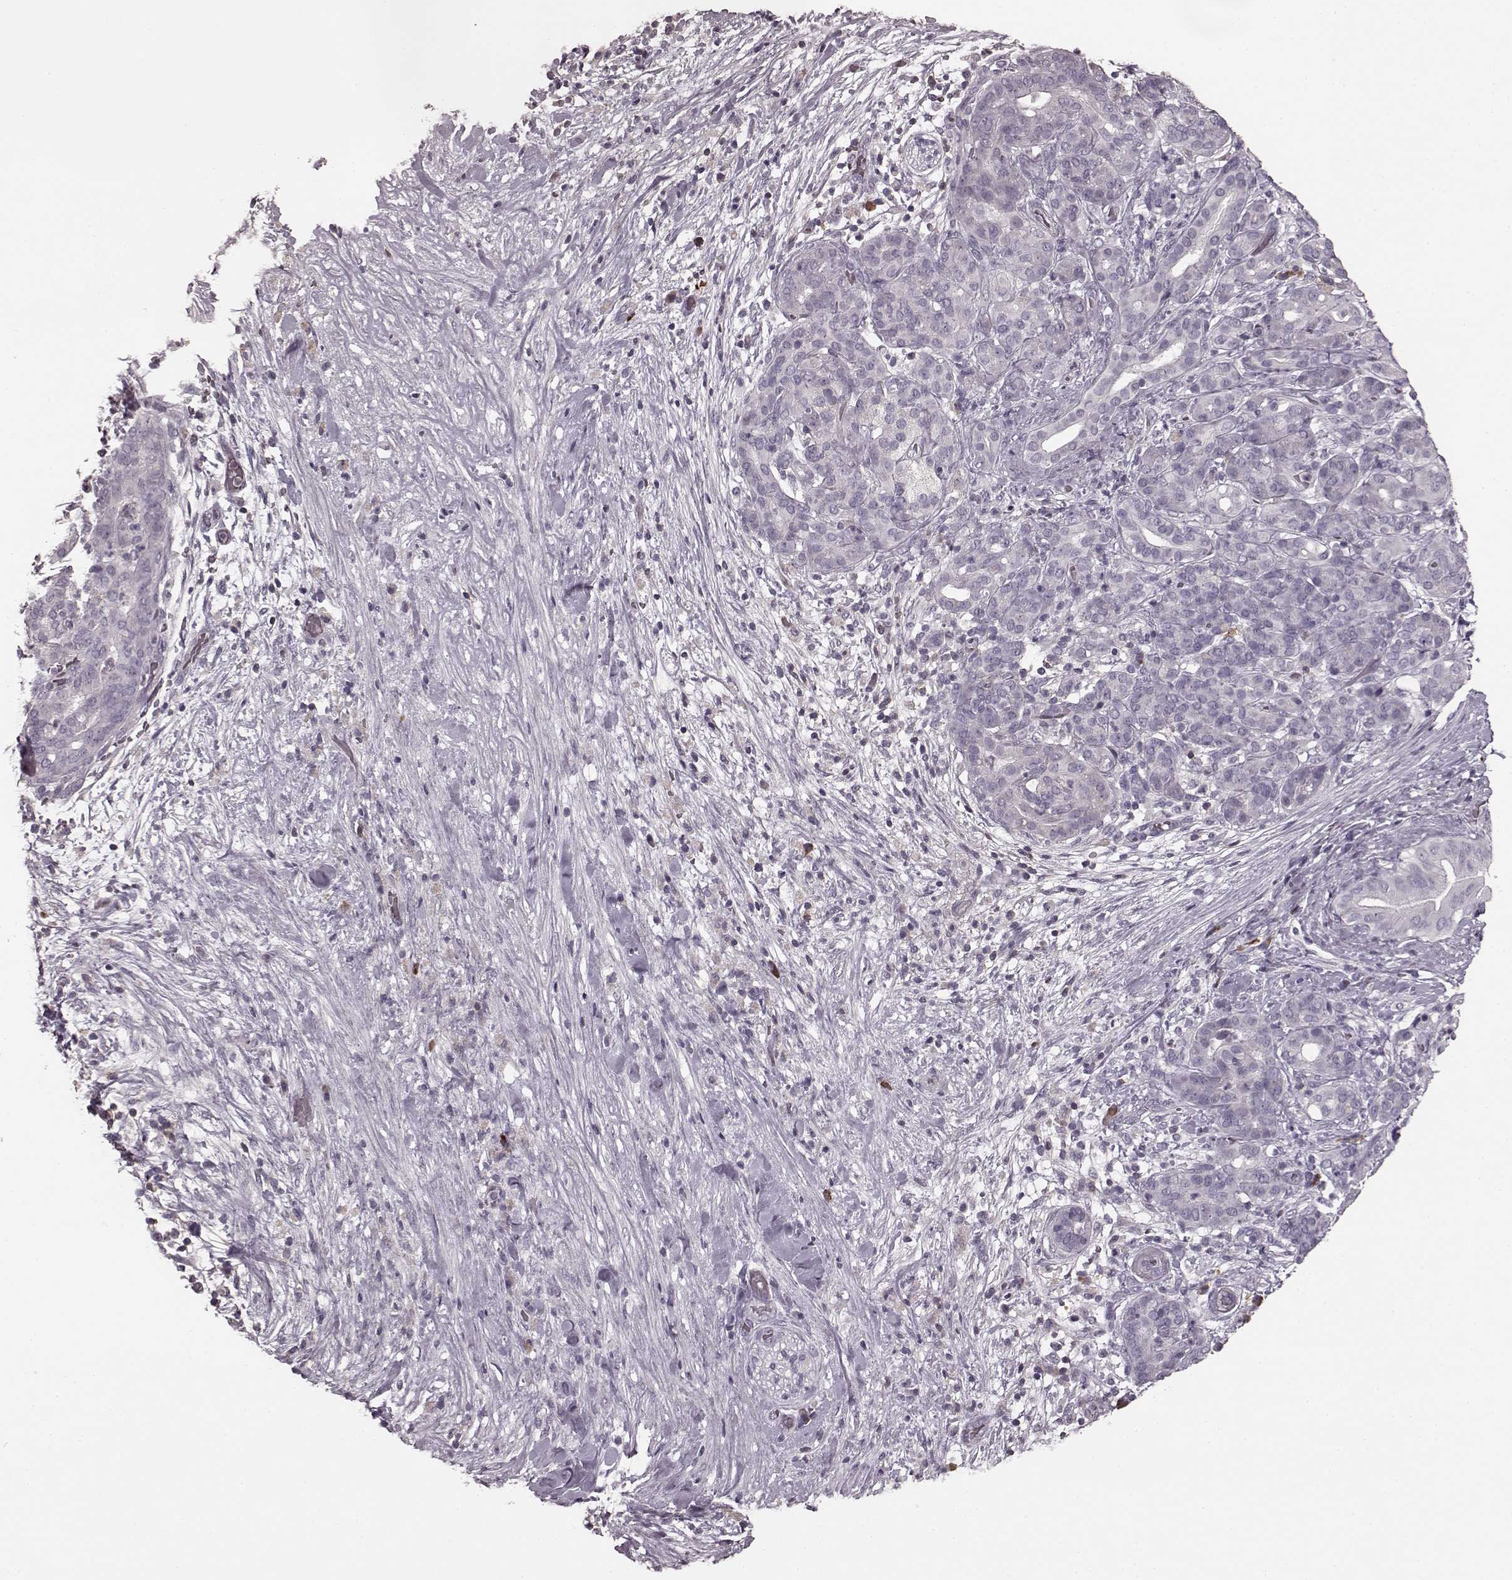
{"staining": {"intensity": "negative", "quantity": "none", "location": "none"}, "tissue": "pancreatic cancer", "cell_type": "Tumor cells", "image_type": "cancer", "snomed": [{"axis": "morphology", "description": "Adenocarcinoma, NOS"}, {"axis": "topography", "description": "Pancreas"}], "caption": "Immunohistochemical staining of human pancreatic cancer (adenocarcinoma) shows no significant staining in tumor cells.", "gene": "CD28", "patient": {"sex": "male", "age": 44}}